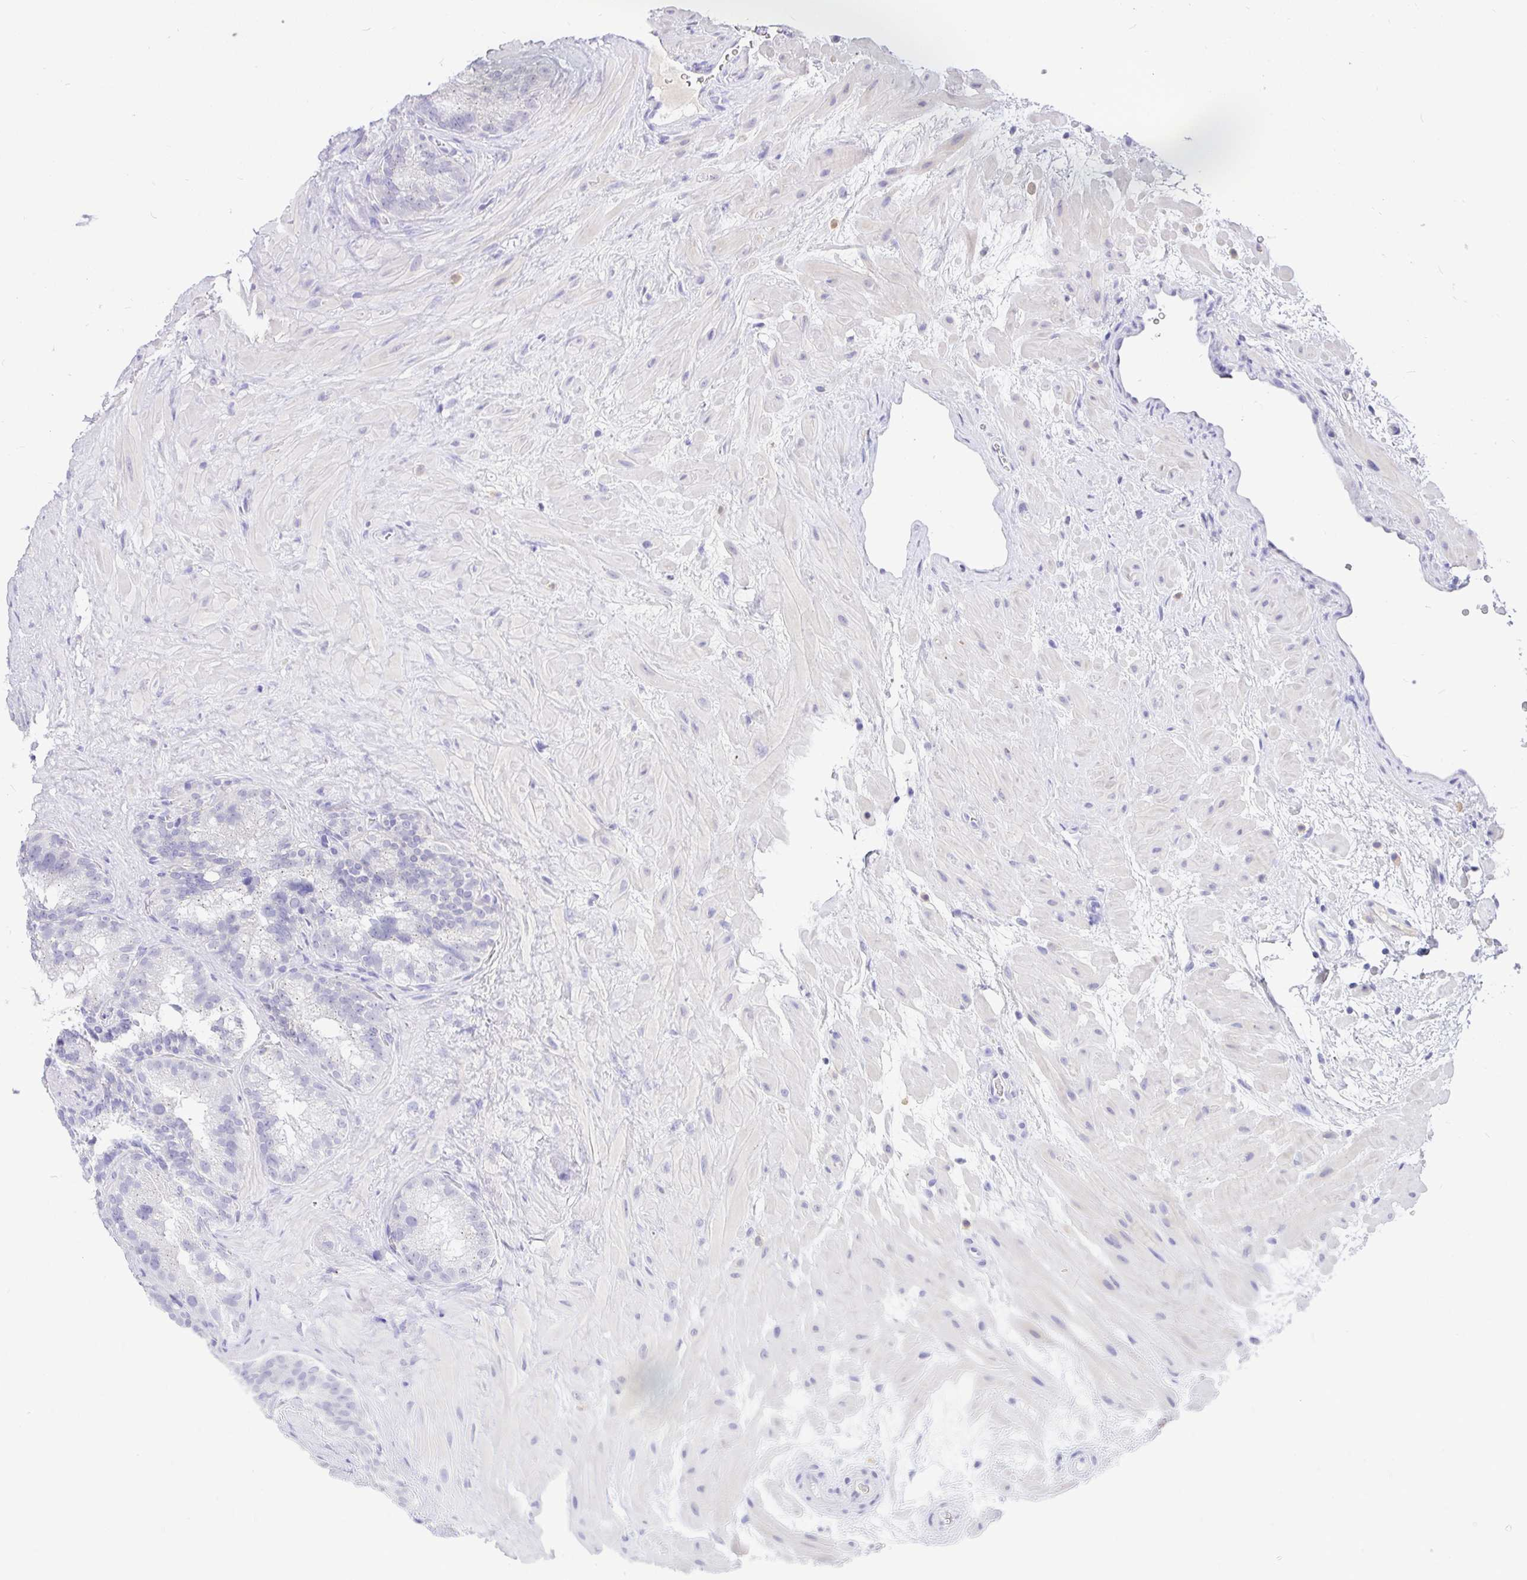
{"staining": {"intensity": "negative", "quantity": "none", "location": "none"}, "tissue": "seminal vesicle", "cell_type": "Glandular cells", "image_type": "normal", "snomed": [{"axis": "morphology", "description": "Normal tissue, NOS"}, {"axis": "topography", "description": "Seminal veicle"}], "caption": "The image demonstrates no staining of glandular cells in normal seminal vesicle. (DAB (3,3'-diaminobenzidine) immunohistochemistry (IHC) with hematoxylin counter stain).", "gene": "EZHIP", "patient": {"sex": "male", "age": 60}}